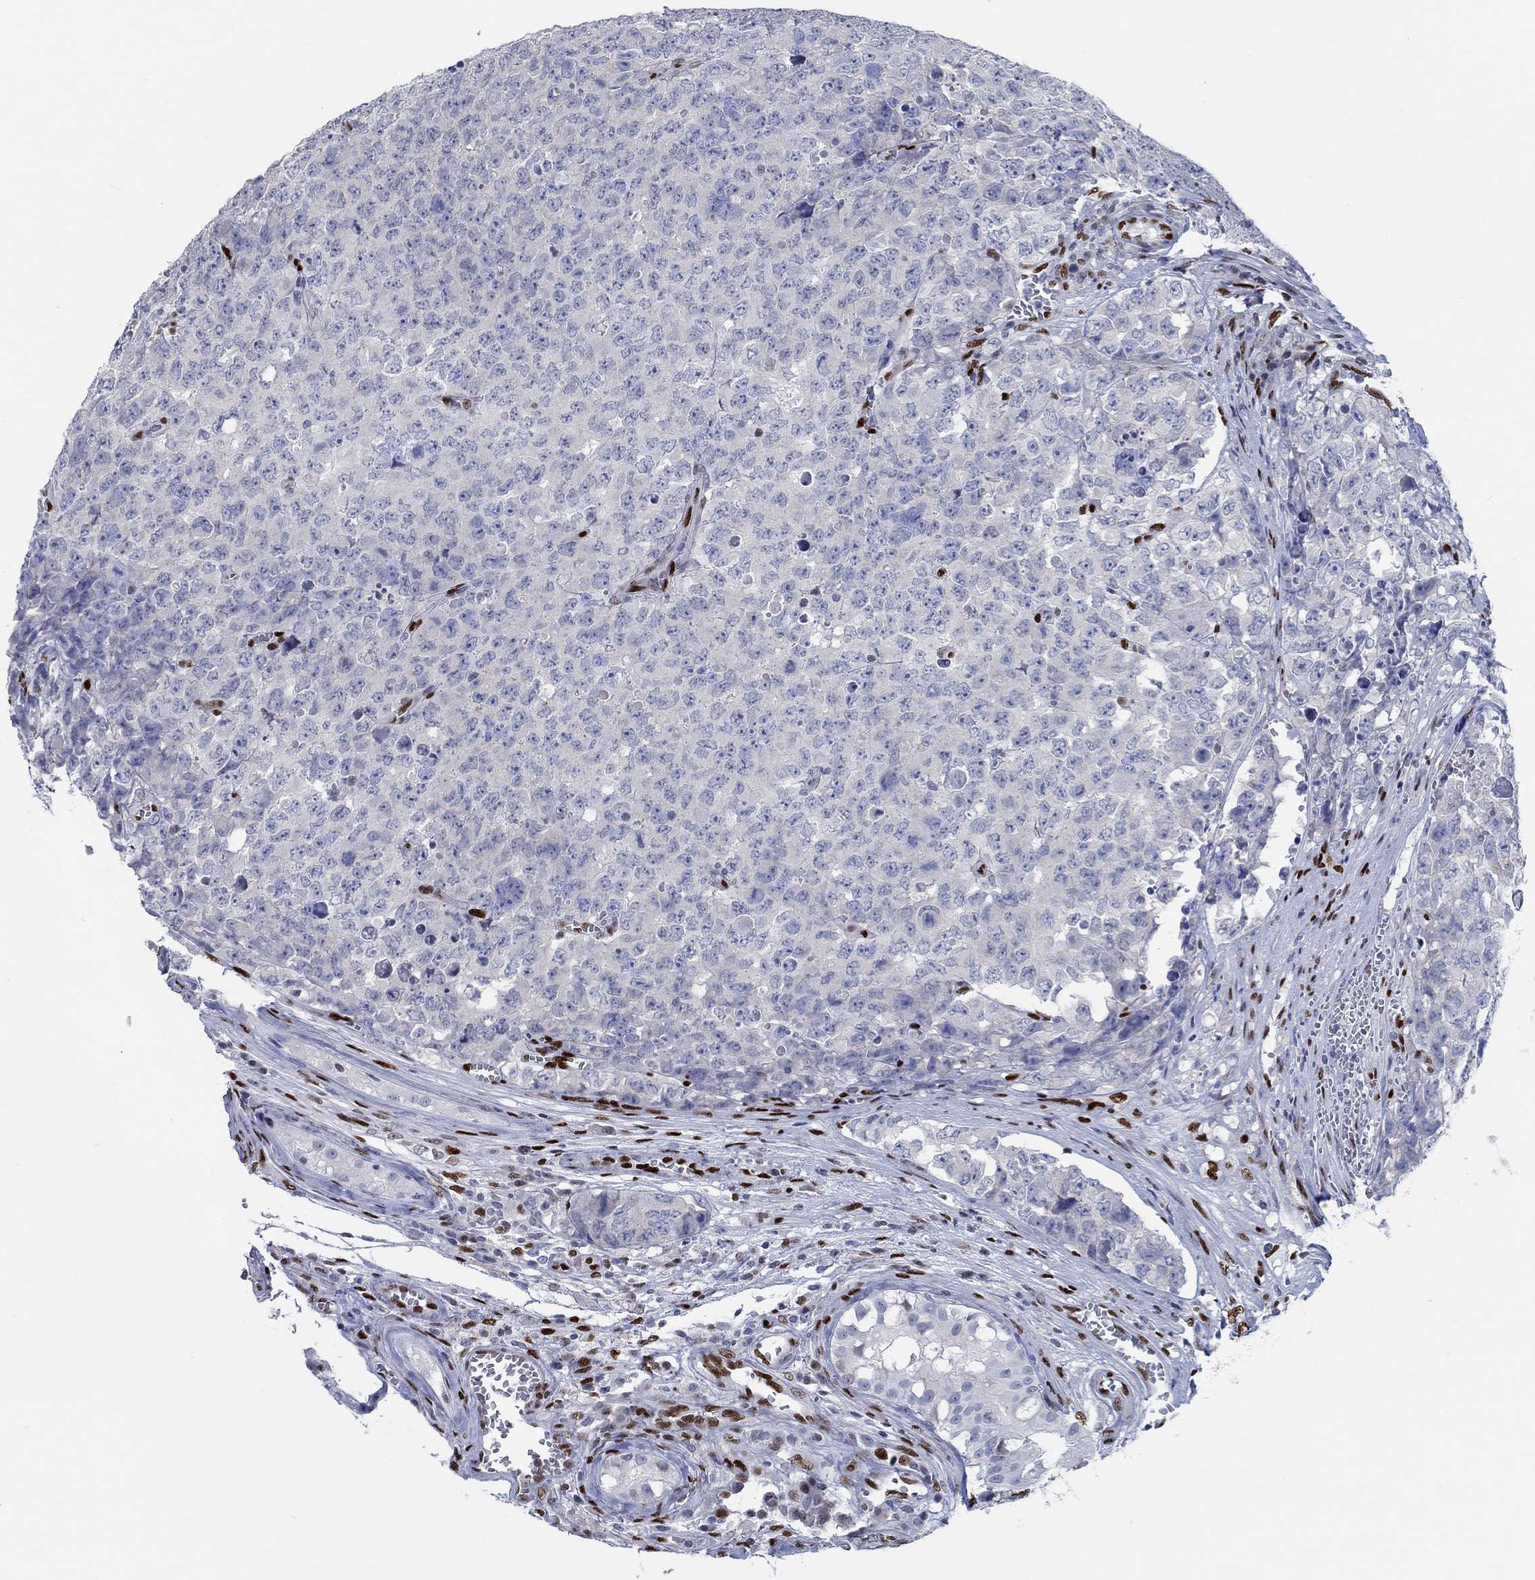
{"staining": {"intensity": "negative", "quantity": "none", "location": "none"}, "tissue": "testis cancer", "cell_type": "Tumor cells", "image_type": "cancer", "snomed": [{"axis": "morphology", "description": "Carcinoma, Embryonal, NOS"}, {"axis": "topography", "description": "Testis"}], "caption": "An immunohistochemistry micrograph of testis cancer (embryonal carcinoma) is shown. There is no staining in tumor cells of testis cancer (embryonal carcinoma).", "gene": "ZEB1", "patient": {"sex": "male", "age": 23}}